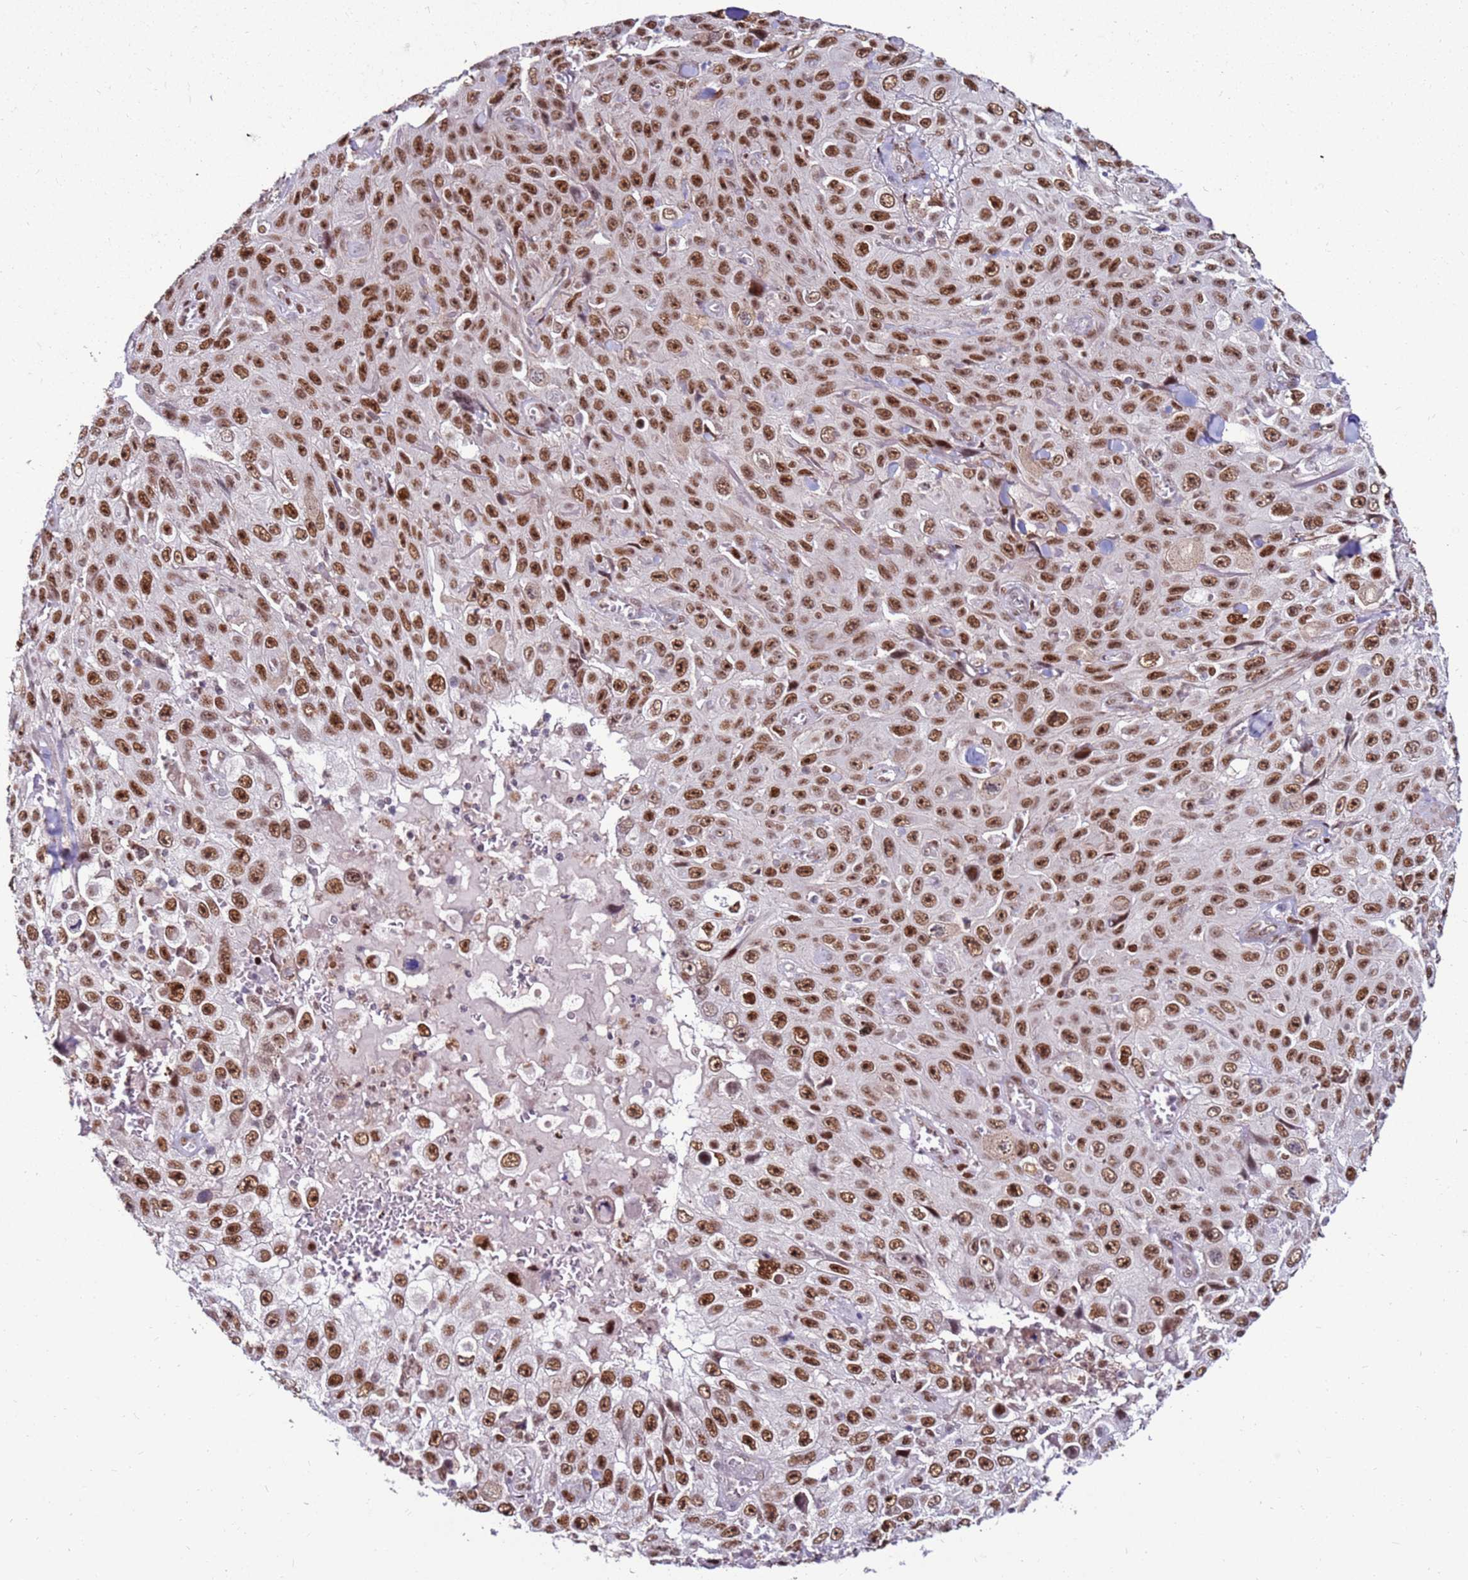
{"staining": {"intensity": "moderate", "quantity": ">75%", "location": "nuclear"}, "tissue": "skin cancer", "cell_type": "Tumor cells", "image_type": "cancer", "snomed": [{"axis": "morphology", "description": "Squamous cell carcinoma, NOS"}, {"axis": "topography", "description": "Skin"}], "caption": "Immunohistochemical staining of skin cancer shows medium levels of moderate nuclear staining in about >75% of tumor cells.", "gene": "KPNA4", "patient": {"sex": "male", "age": 82}}